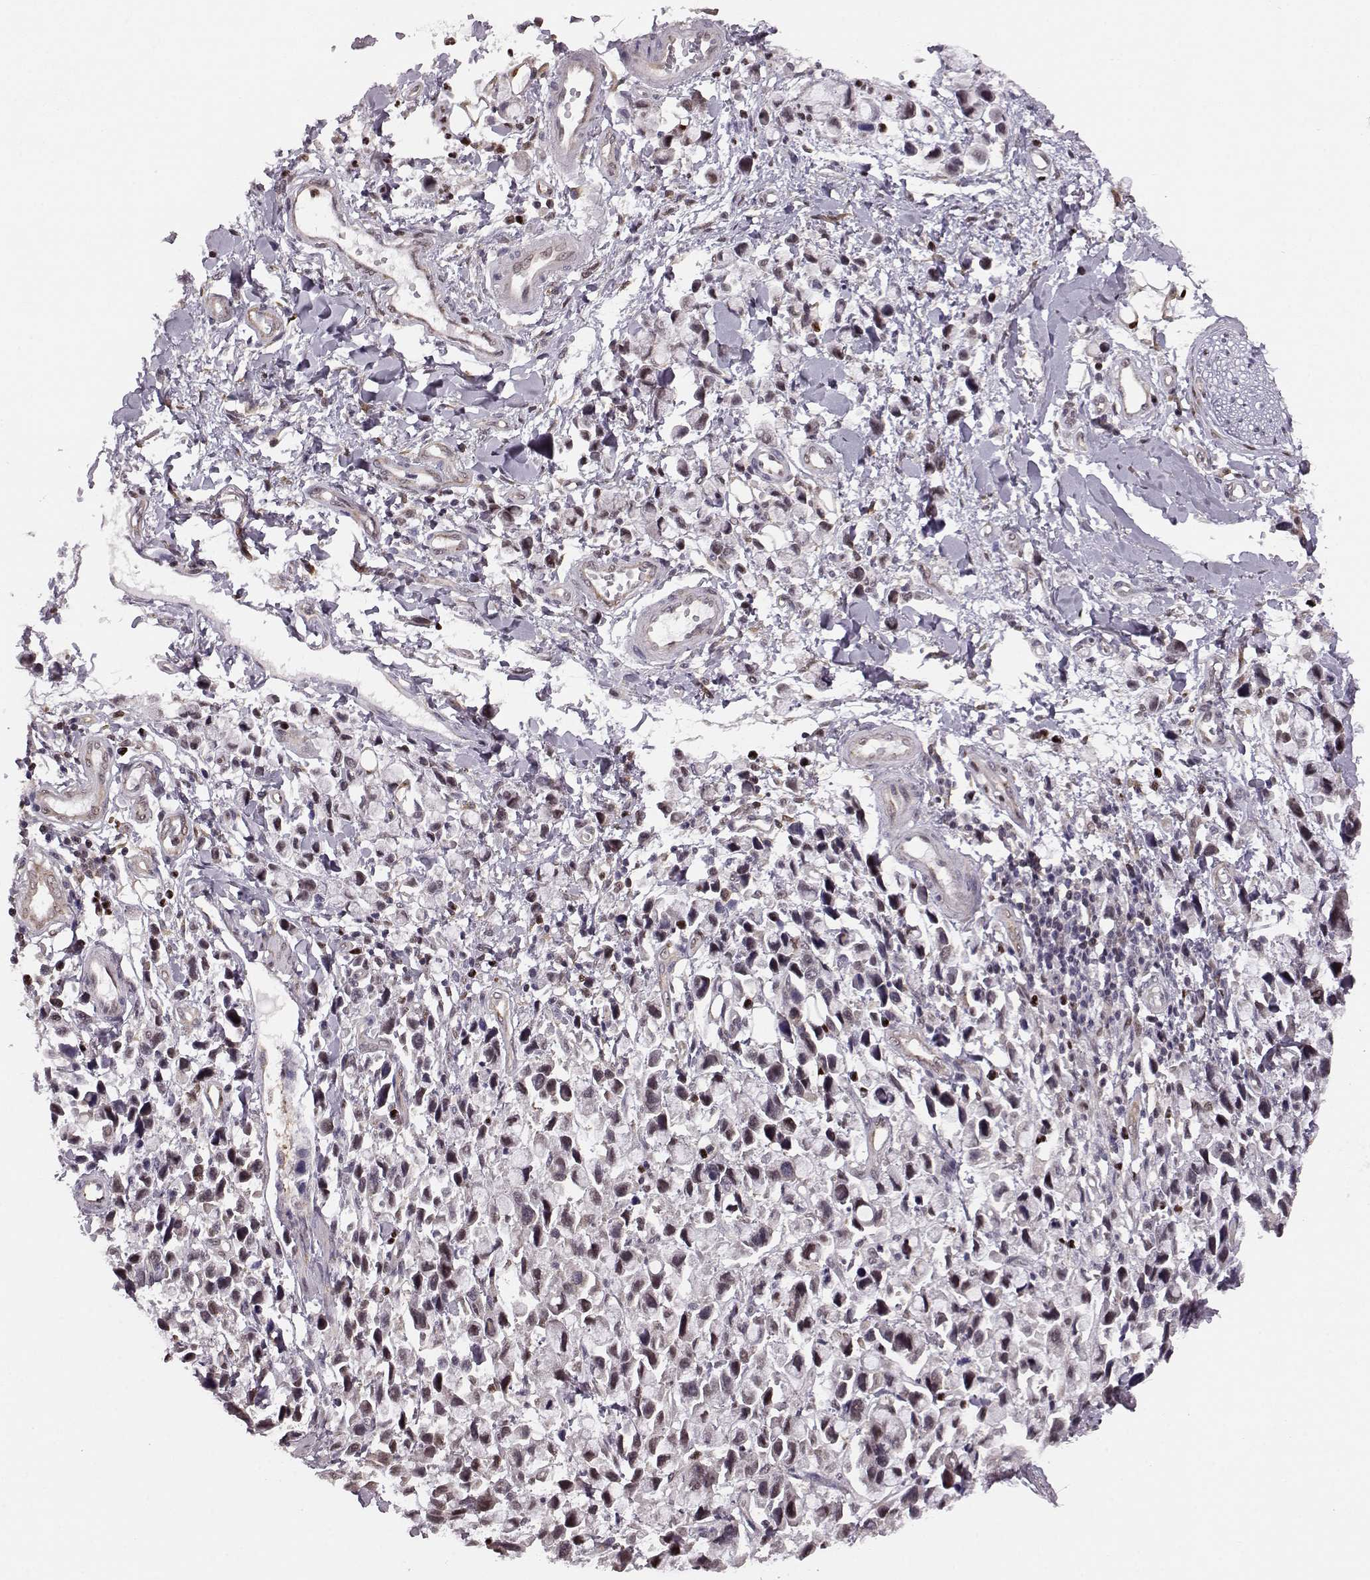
{"staining": {"intensity": "weak", "quantity": "<25%", "location": "cytoplasmic/membranous,nuclear"}, "tissue": "stomach cancer", "cell_type": "Tumor cells", "image_type": "cancer", "snomed": [{"axis": "morphology", "description": "Adenocarcinoma, NOS"}, {"axis": "topography", "description": "Stomach"}], "caption": "High power microscopy image of an immunohistochemistry histopathology image of stomach adenocarcinoma, revealing no significant positivity in tumor cells.", "gene": "KLF6", "patient": {"sex": "female", "age": 81}}